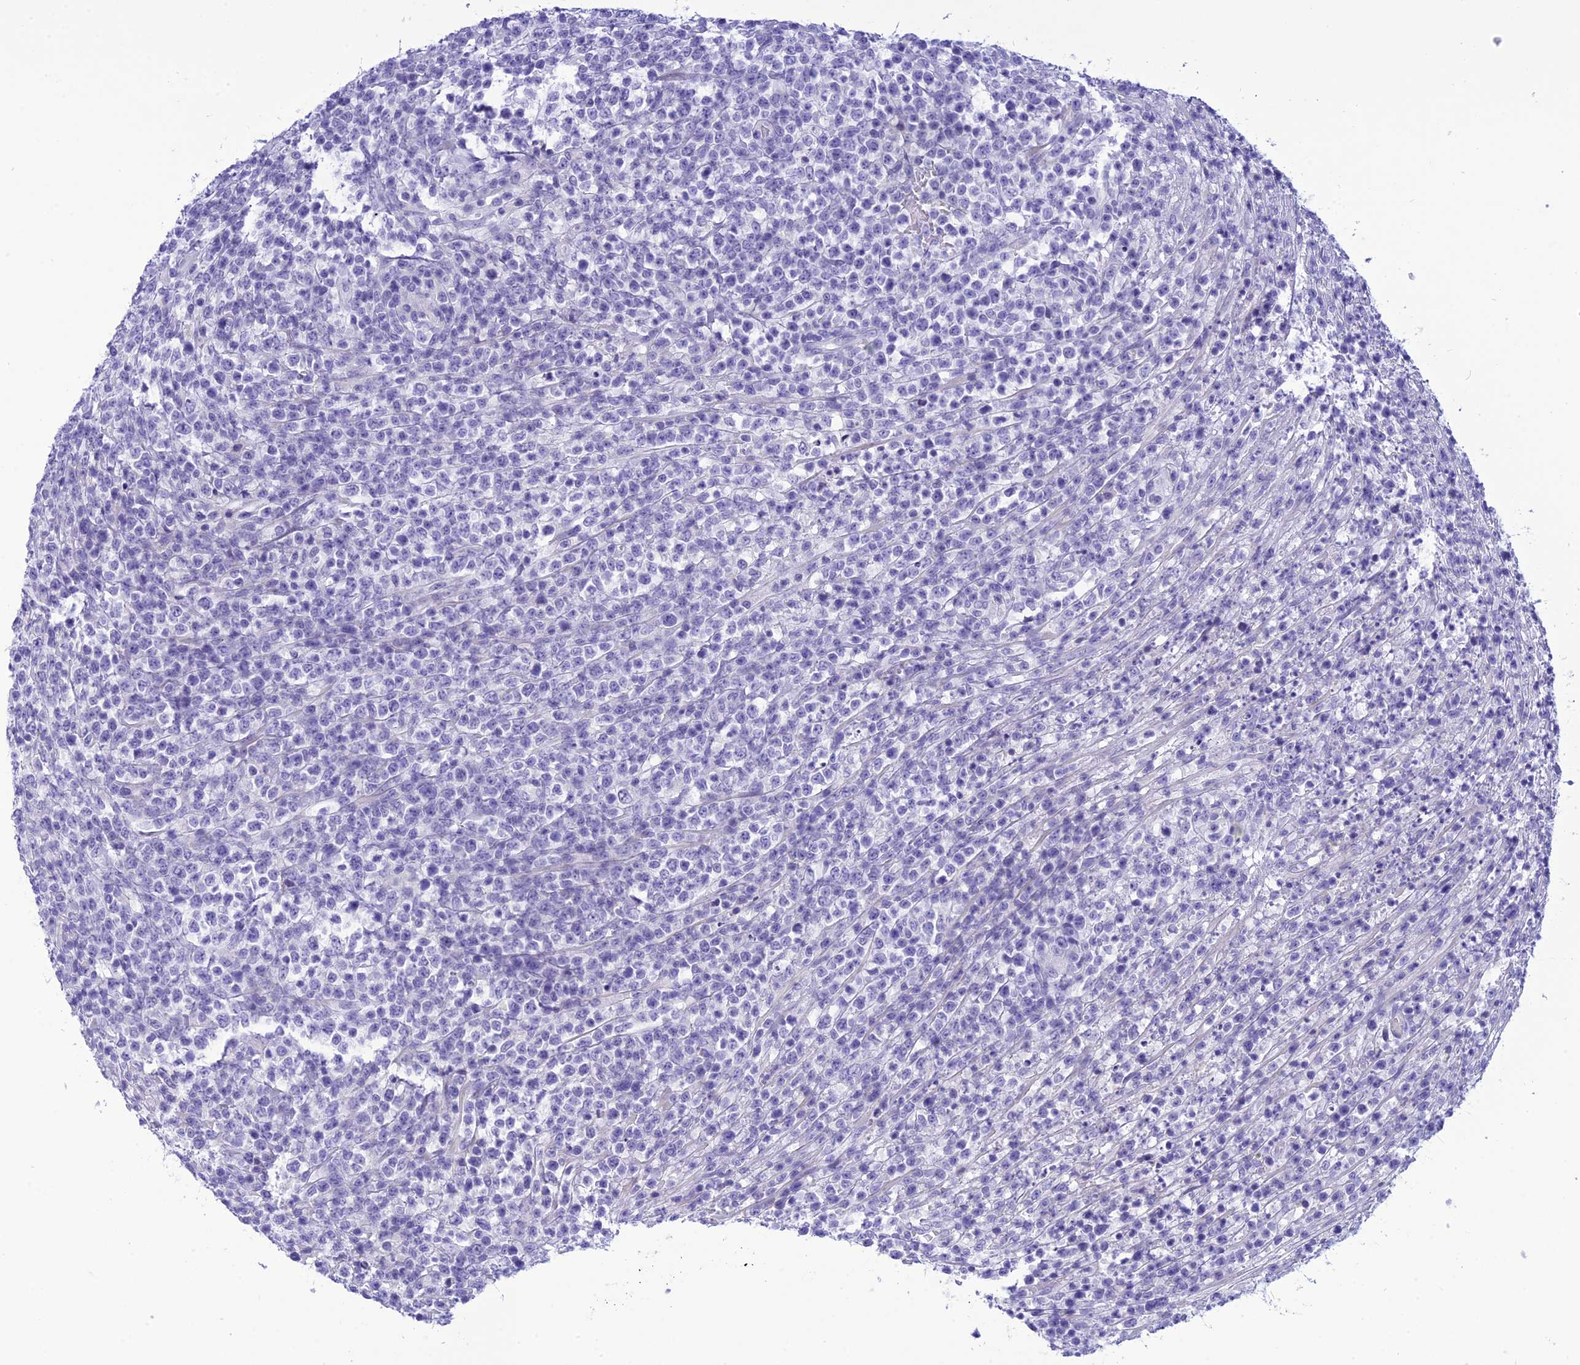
{"staining": {"intensity": "negative", "quantity": "none", "location": "none"}, "tissue": "lymphoma", "cell_type": "Tumor cells", "image_type": "cancer", "snomed": [{"axis": "morphology", "description": "Malignant lymphoma, non-Hodgkin's type, High grade"}, {"axis": "topography", "description": "Colon"}], "caption": "DAB immunohistochemical staining of human high-grade malignant lymphoma, non-Hodgkin's type shows no significant staining in tumor cells.", "gene": "BBS2", "patient": {"sex": "female", "age": 53}}